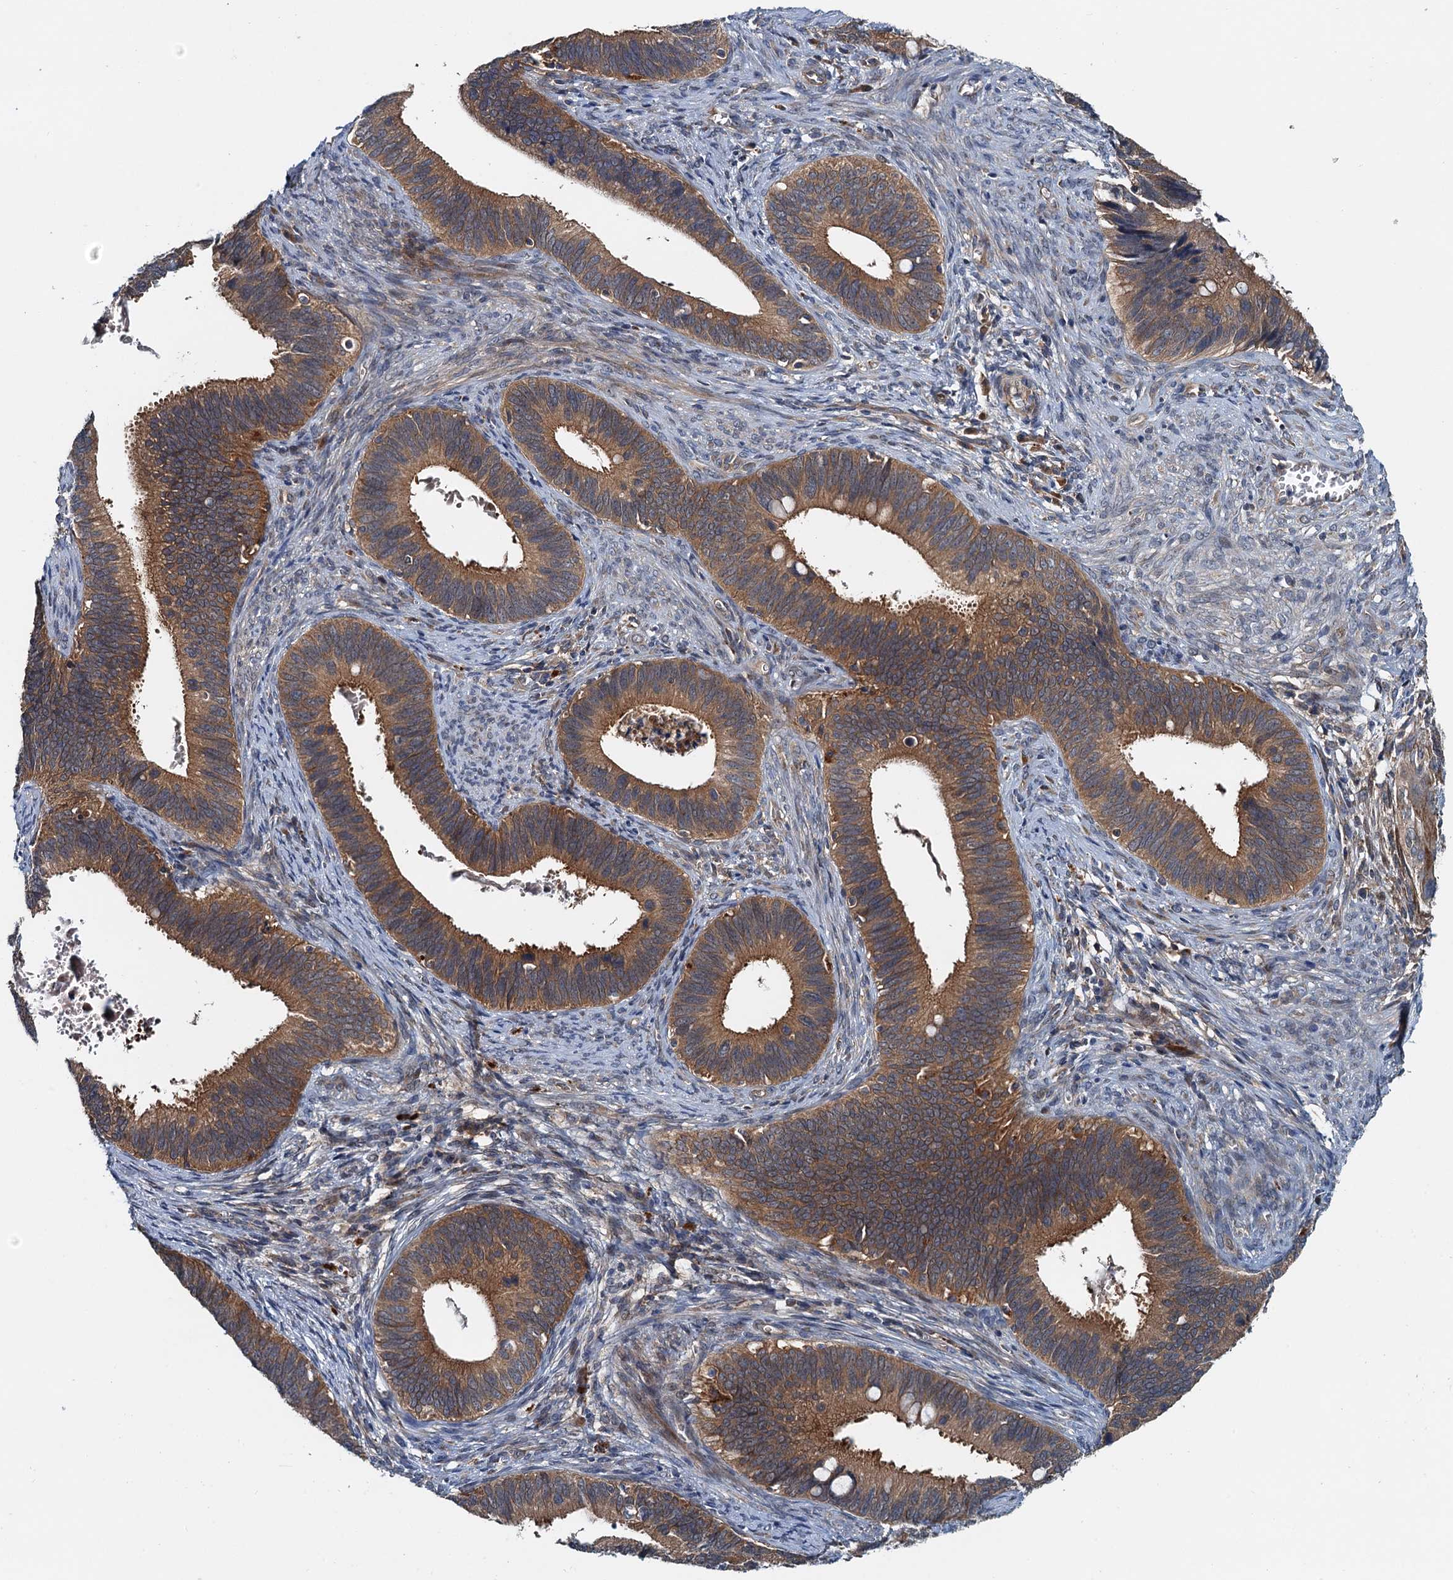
{"staining": {"intensity": "moderate", "quantity": ">75%", "location": "cytoplasmic/membranous"}, "tissue": "cervical cancer", "cell_type": "Tumor cells", "image_type": "cancer", "snomed": [{"axis": "morphology", "description": "Adenocarcinoma, NOS"}, {"axis": "topography", "description": "Cervix"}], "caption": "A brown stain shows moderate cytoplasmic/membranous staining of a protein in human cervical cancer tumor cells.", "gene": "EFL1", "patient": {"sex": "female", "age": 42}}